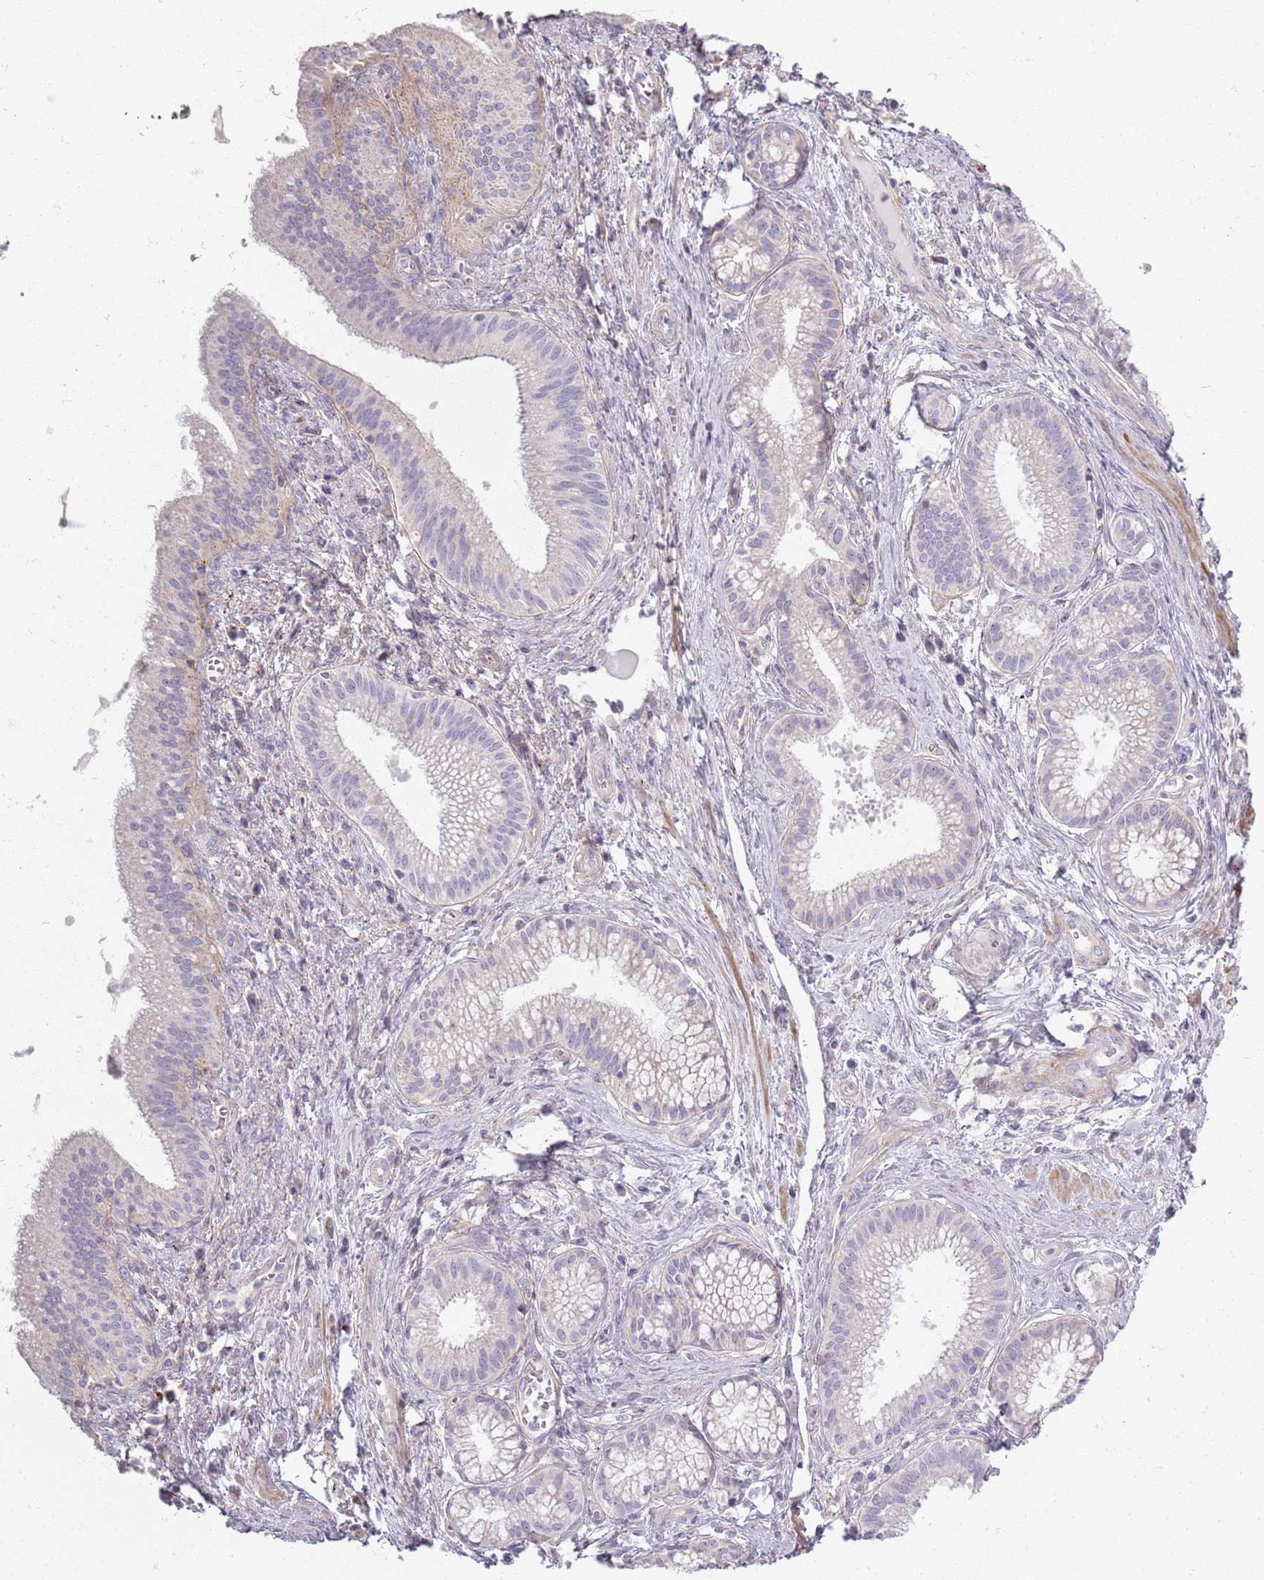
{"staining": {"intensity": "negative", "quantity": "none", "location": "none"}, "tissue": "pancreatic cancer", "cell_type": "Tumor cells", "image_type": "cancer", "snomed": [{"axis": "morphology", "description": "Adenocarcinoma, NOS"}, {"axis": "topography", "description": "Pancreas"}], "caption": "Image shows no significant protein positivity in tumor cells of pancreatic cancer.", "gene": "SYNGR3", "patient": {"sex": "male", "age": 72}}